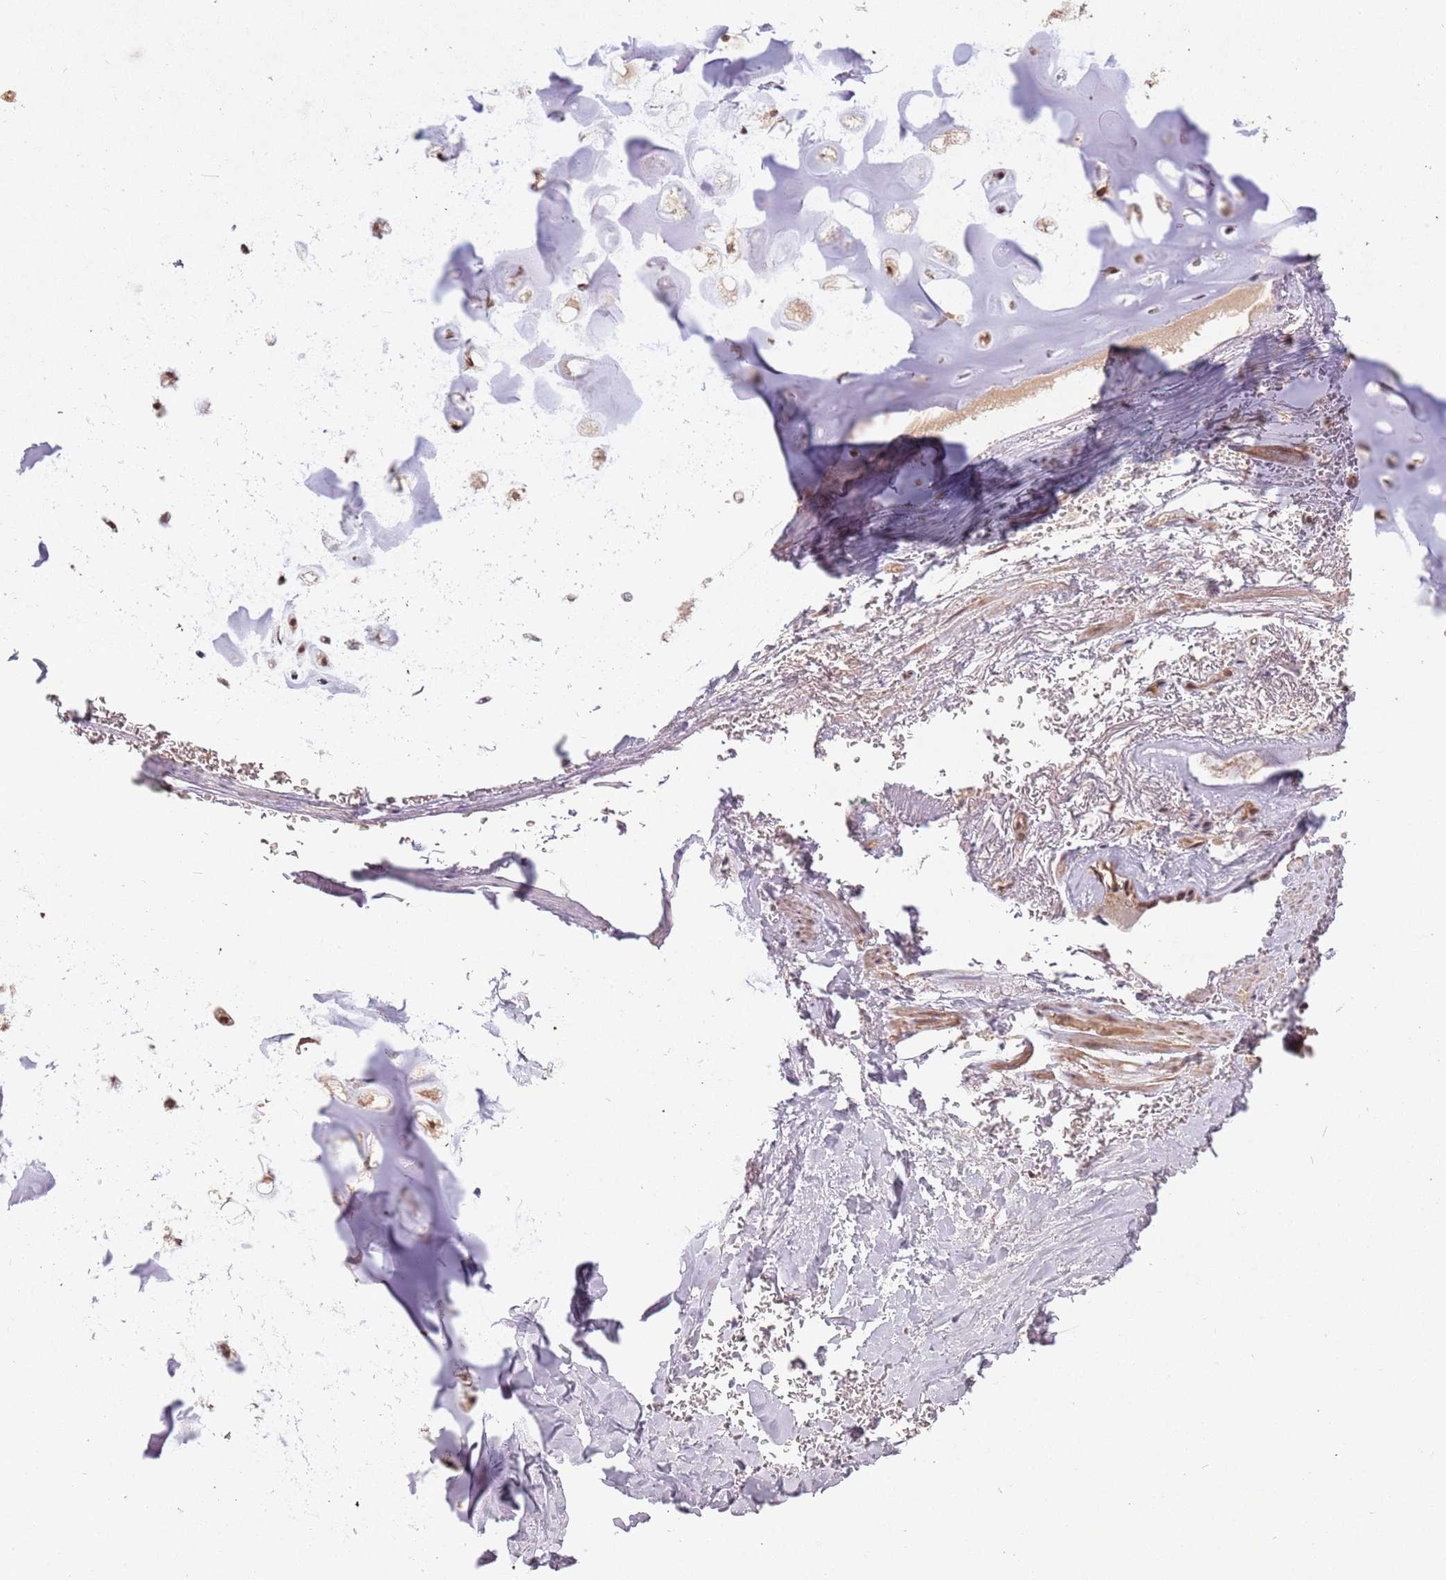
{"staining": {"intensity": "negative", "quantity": "none", "location": "none"}, "tissue": "adipose tissue", "cell_type": "Adipocytes", "image_type": "normal", "snomed": [{"axis": "morphology", "description": "Normal tissue, NOS"}, {"axis": "topography", "description": "Cartilage tissue"}], "caption": "Adipocytes show no significant expression in unremarkable adipose tissue.", "gene": "SUDS3", "patient": {"sex": "male", "age": 66}}